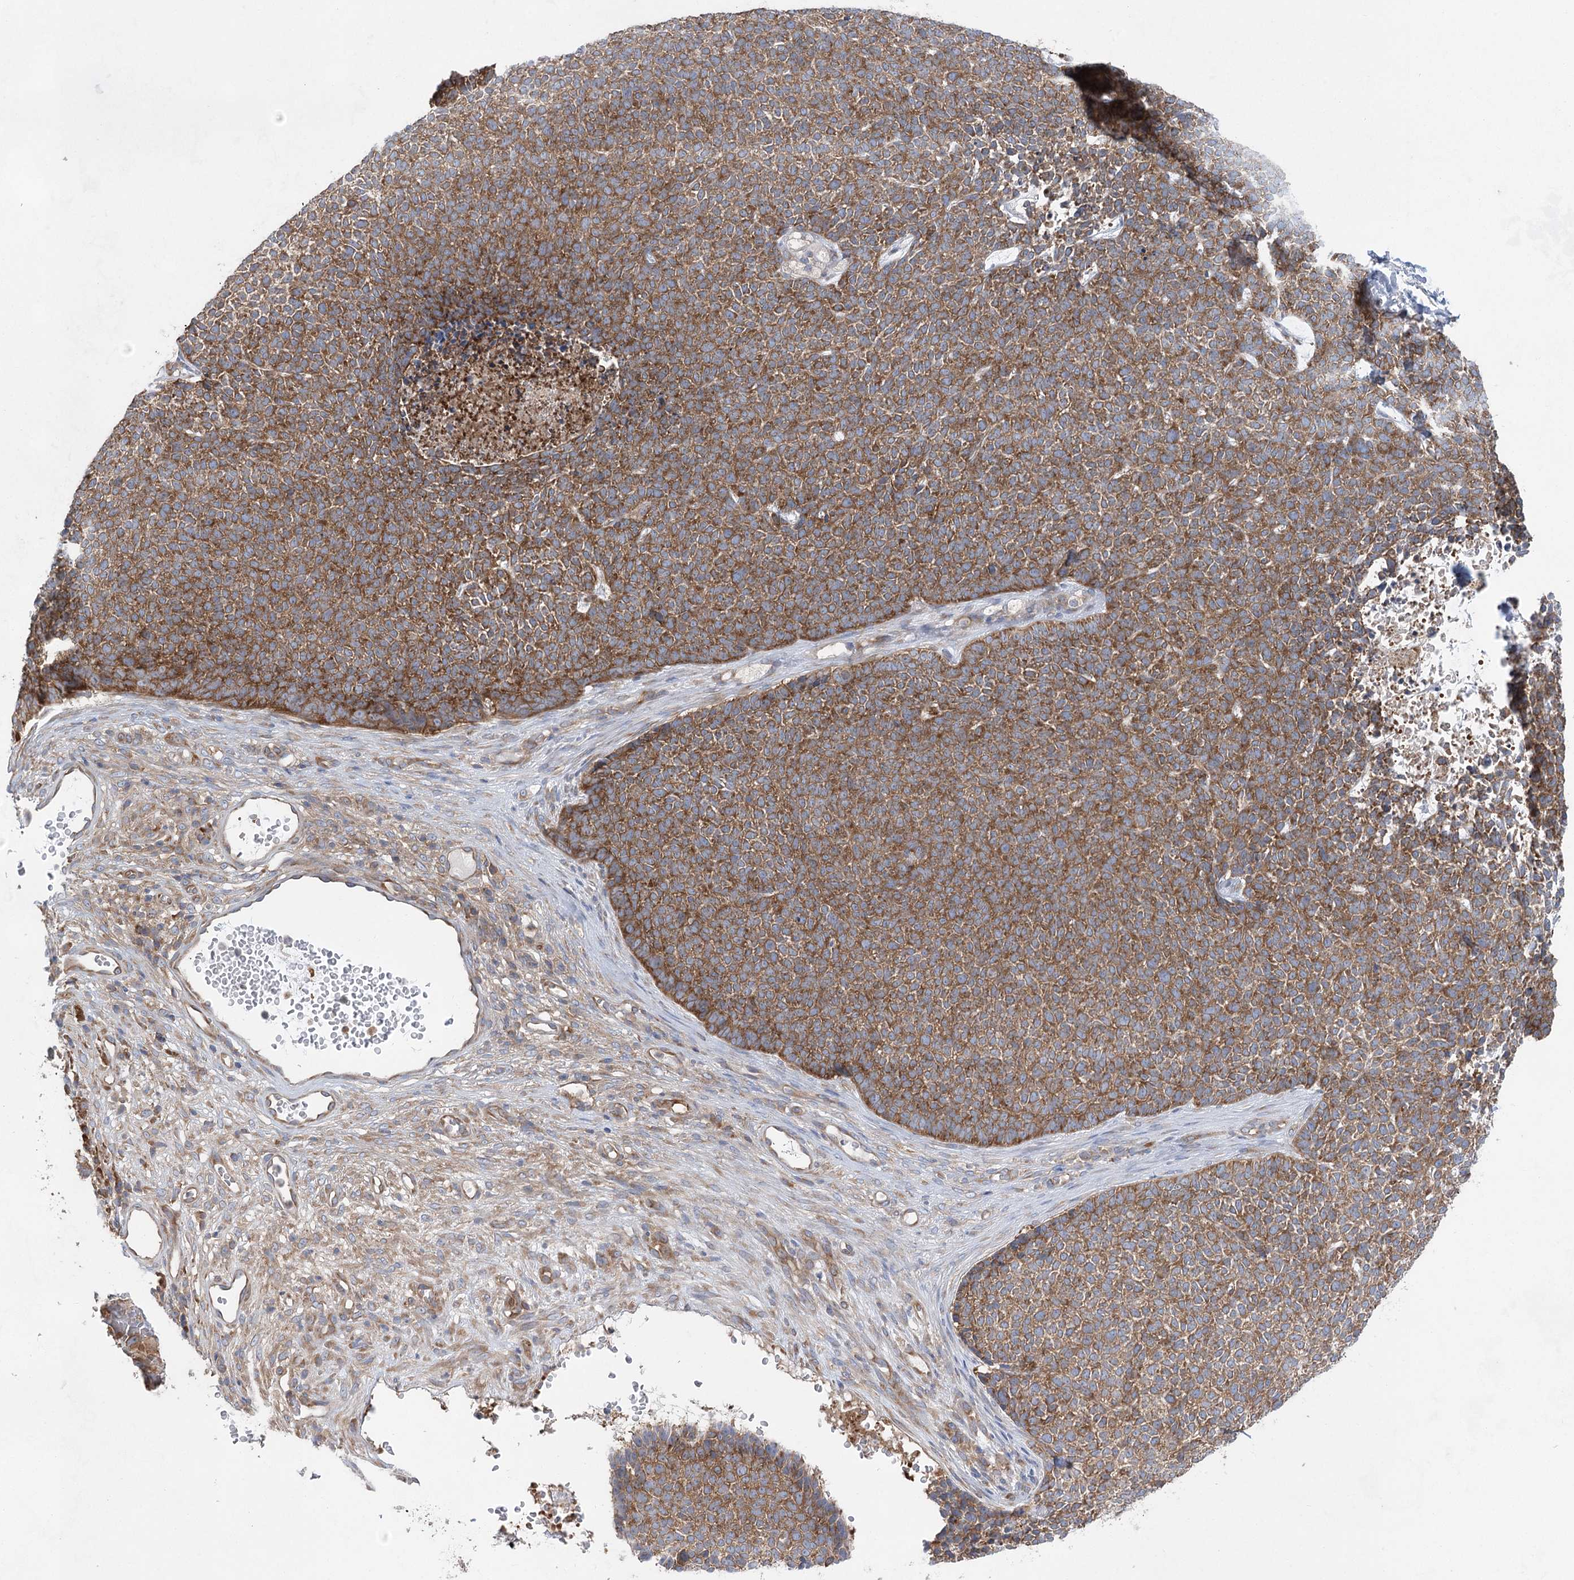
{"staining": {"intensity": "strong", "quantity": ">75%", "location": "cytoplasmic/membranous"}, "tissue": "skin cancer", "cell_type": "Tumor cells", "image_type": "cancer", "snomed": [{"axis": "morphology", "description": "Basal cell carcinoma"}, {"axis": "topography", "description": "Skin"}], "caption": "IHC staining of skin basal cell carcinoma, which exhibits high levels of strong cytoplasmic/membranous positivity in approximately >75% of tumor cells indicating strong cytoplasmic/membranous protein expression. The staining was performed using DAB (brown) for protein detection and nuclei were counterstained in hematoxylin (blue).", "gene": "EIF3A", "patient": {"sex": "female", "age": 84}}